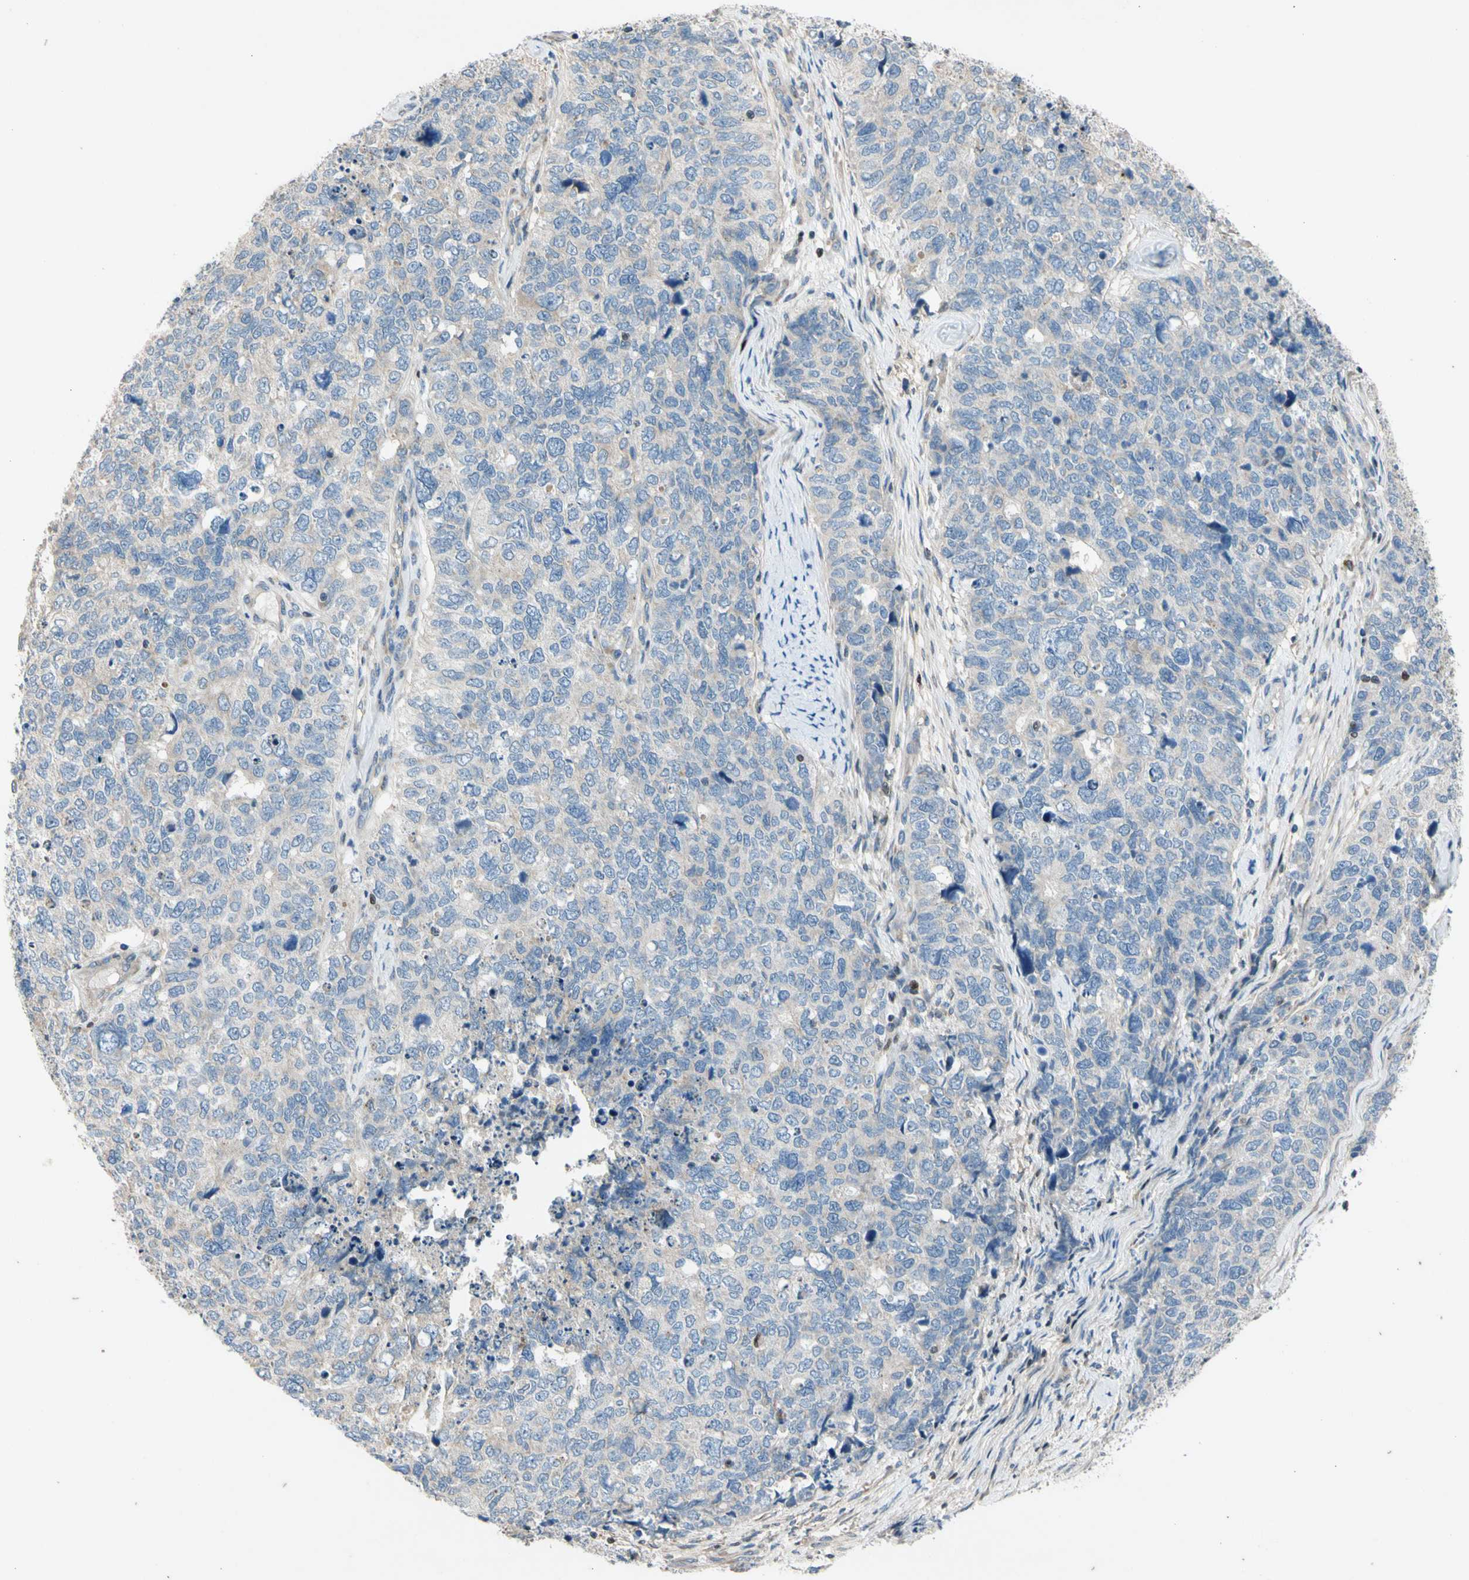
{"staining": {"intensity": "negative", "quantity": "none", "location": "none"}, "tissue": "cervical cancer", "cell_type": "Tumor cells", "image_type": "cancer", "snomed": [{"axis": "morphology", "description": "Squamous cell carcinoma, NOS"}, {"axis": "topography", "description": "Cervix"}], "caption": "Immunohistochemical staining of human cervical cancer (squamous cell carcinoma) demonstrates no significant positivity in tumor cells.", "gene": "TBX21", "patient": {"sex": "female", "age": 63}}